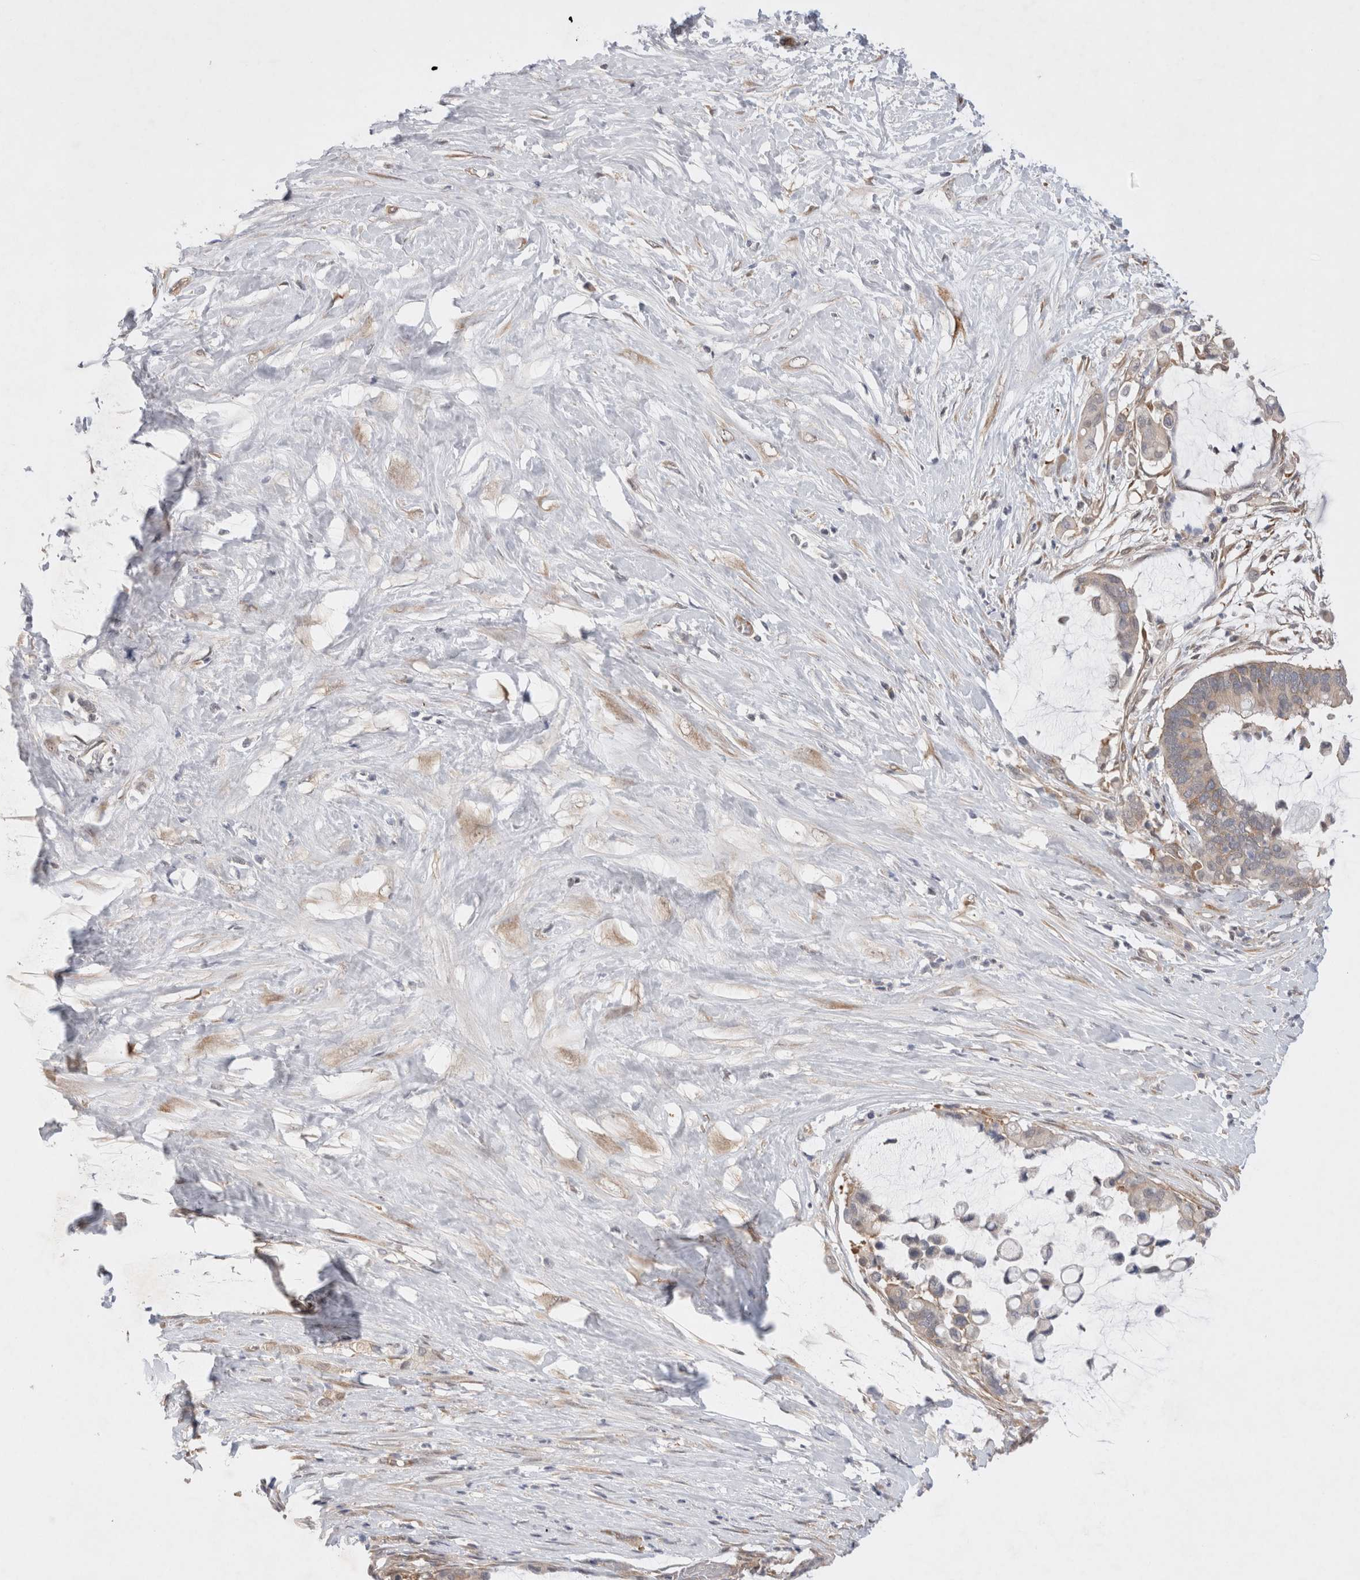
{"staining": {"intensity": "weak", "quantity": "<25%", "location": "cytoplasmic/membranous"}, "tissue": "pancreatic cancer", "cell_type": "Tumor cells", "image_type": "cancer", "snomed": [{"axis": "morphology", "description": "Adenocarcinoma, NOS"}, {"axis": "topography", "description": "Pancreas"}], "caption": "IHC micrograph of human adenocarcinoma (pancreatic) stained for a protein (brown), which exhibits no positivity in tumor cells.", "gene": "EIF3E", "patient": {"sex": "male", "age": 41}}